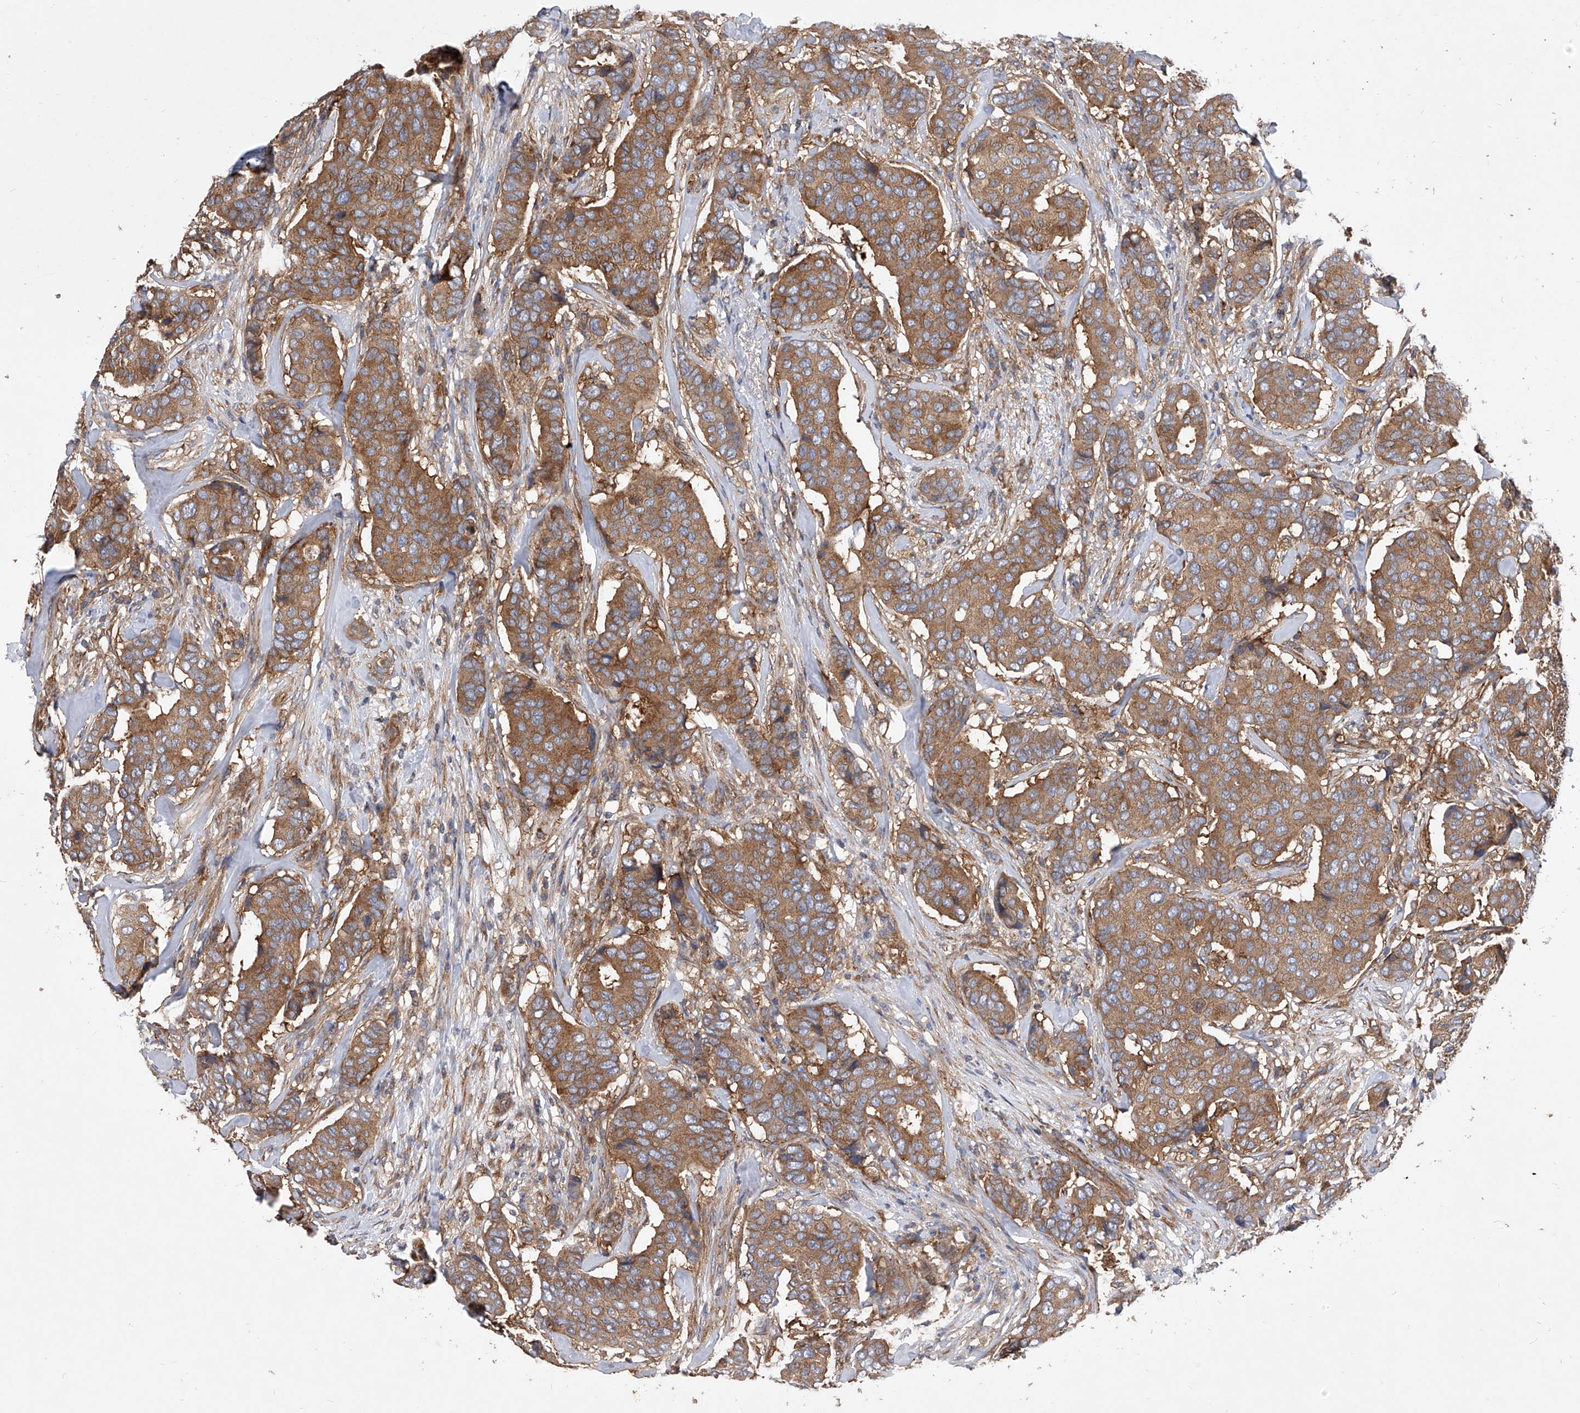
{"staining": {"intensity": "moderate", "quantity": ">75%", "location": "cytoplasmic/membranous"}, "tissue": "breast cancer", "cell_type": "Tumor cells", "image_type": "cancer", "snomed": [{"axis": "morphology", "description": "Duct carcinoma"}, {"axis": "topography", "description": "Breast"}], "caption": "Breast invasive ductal carcinoma stained with a protein marker demonstrates moderate staining in tumor cells.", "gene": "CFAP410", "patient": {"sex": "female", "age": 75}}